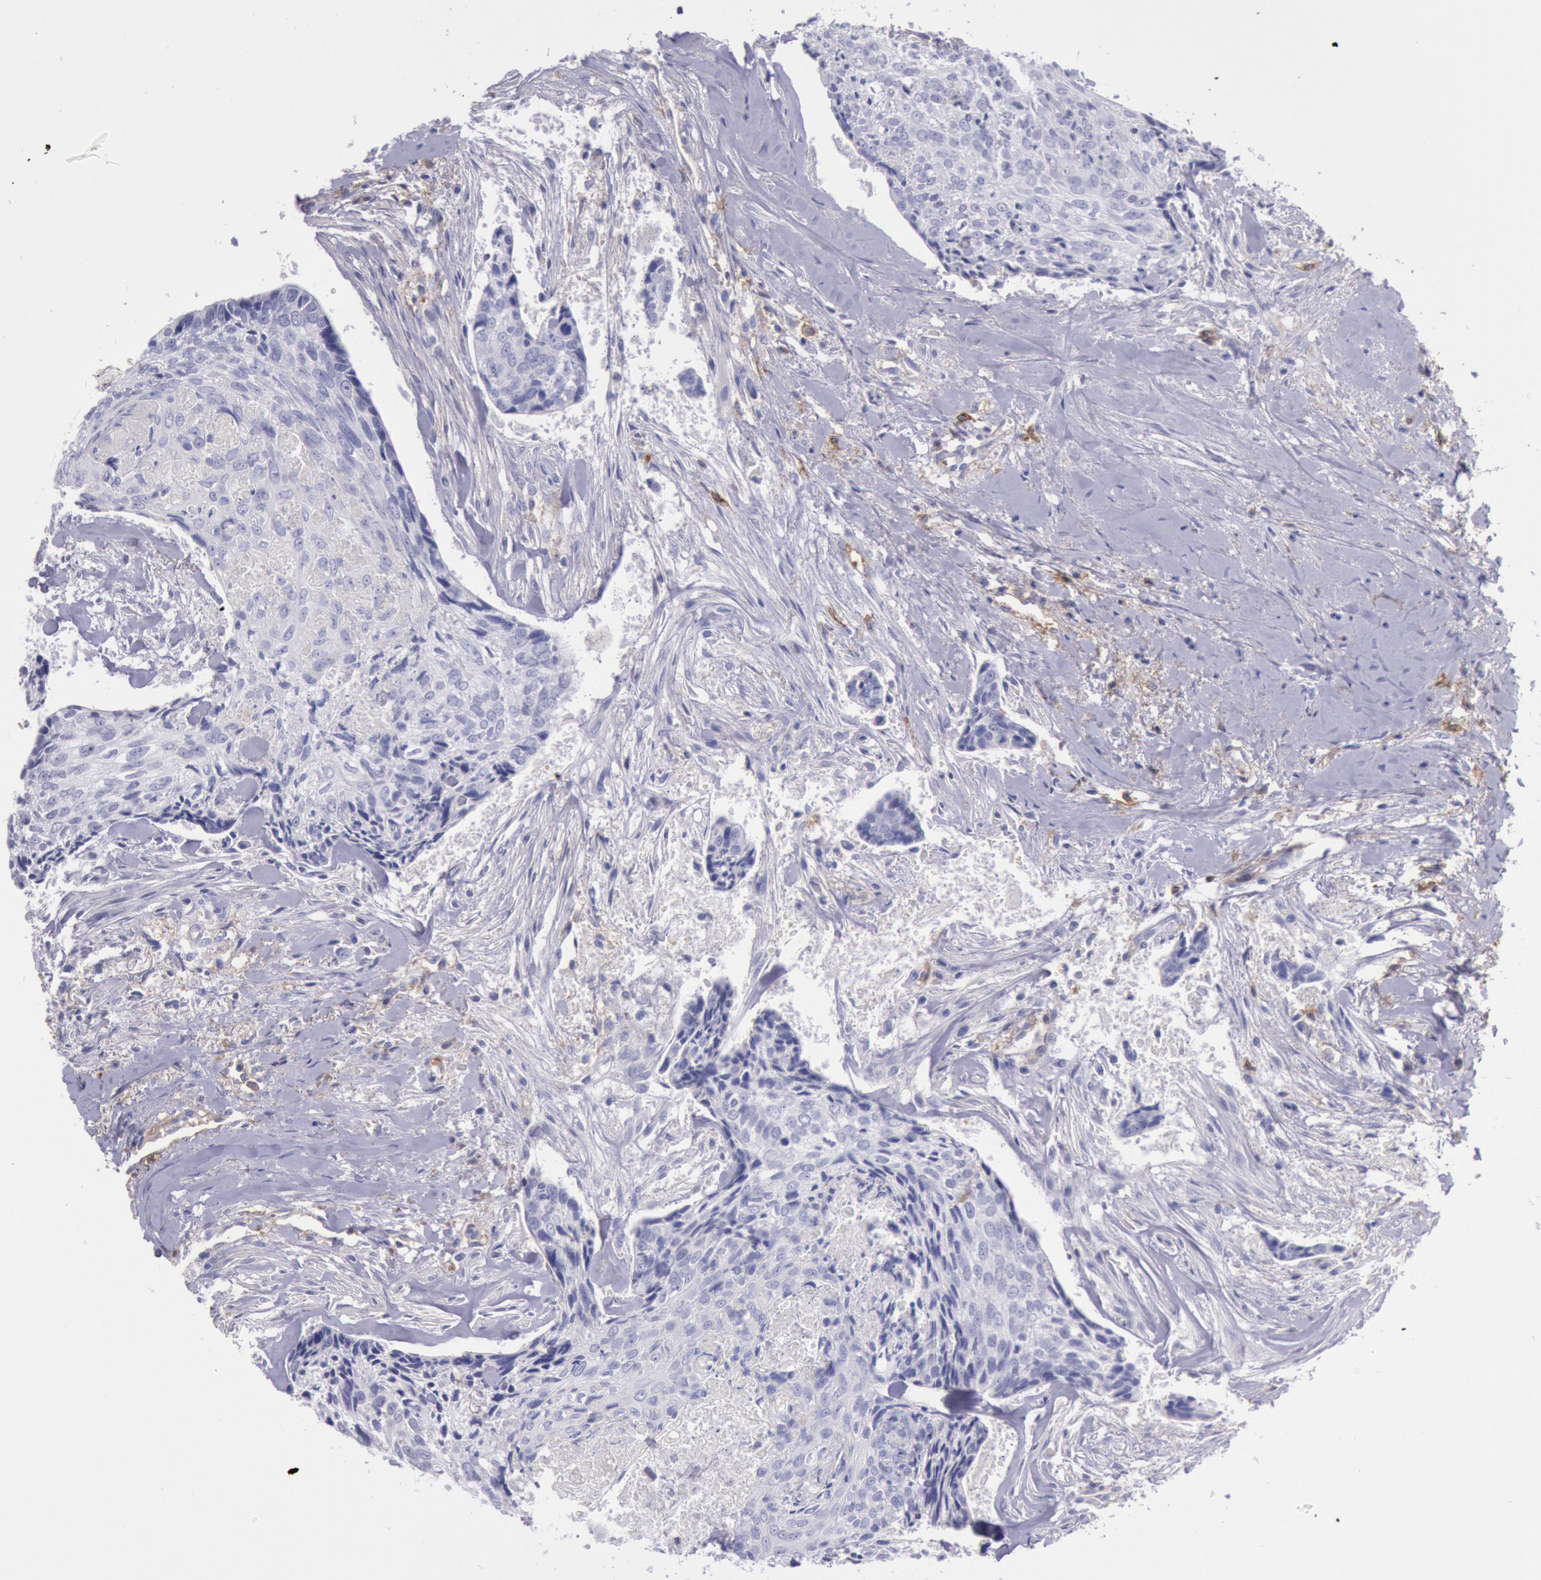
{"staining": {"intensity": "negative", "quantity": "none", "location": "none"}, "tissue": "head and neck cancer", "cell_type": "Tumor cells", "image_type": "cancer", "snomed": [{"axis": "morphology", "description": "Squamous cell carcinoma, NOS"}, {"axis": "topography", "description": "Salivary gland"}, {"axis": "topography", "description": "Head-Neck"}], "caption": "A photomicrograph of human head and neck squamous cell carcinoma is negative for staining in tumor cells. (Immunohistochemistry (ihc), brightfield microscopy, high magnification).", "gene": "LYN", "patient": {"sex": "male", "age": 70}}